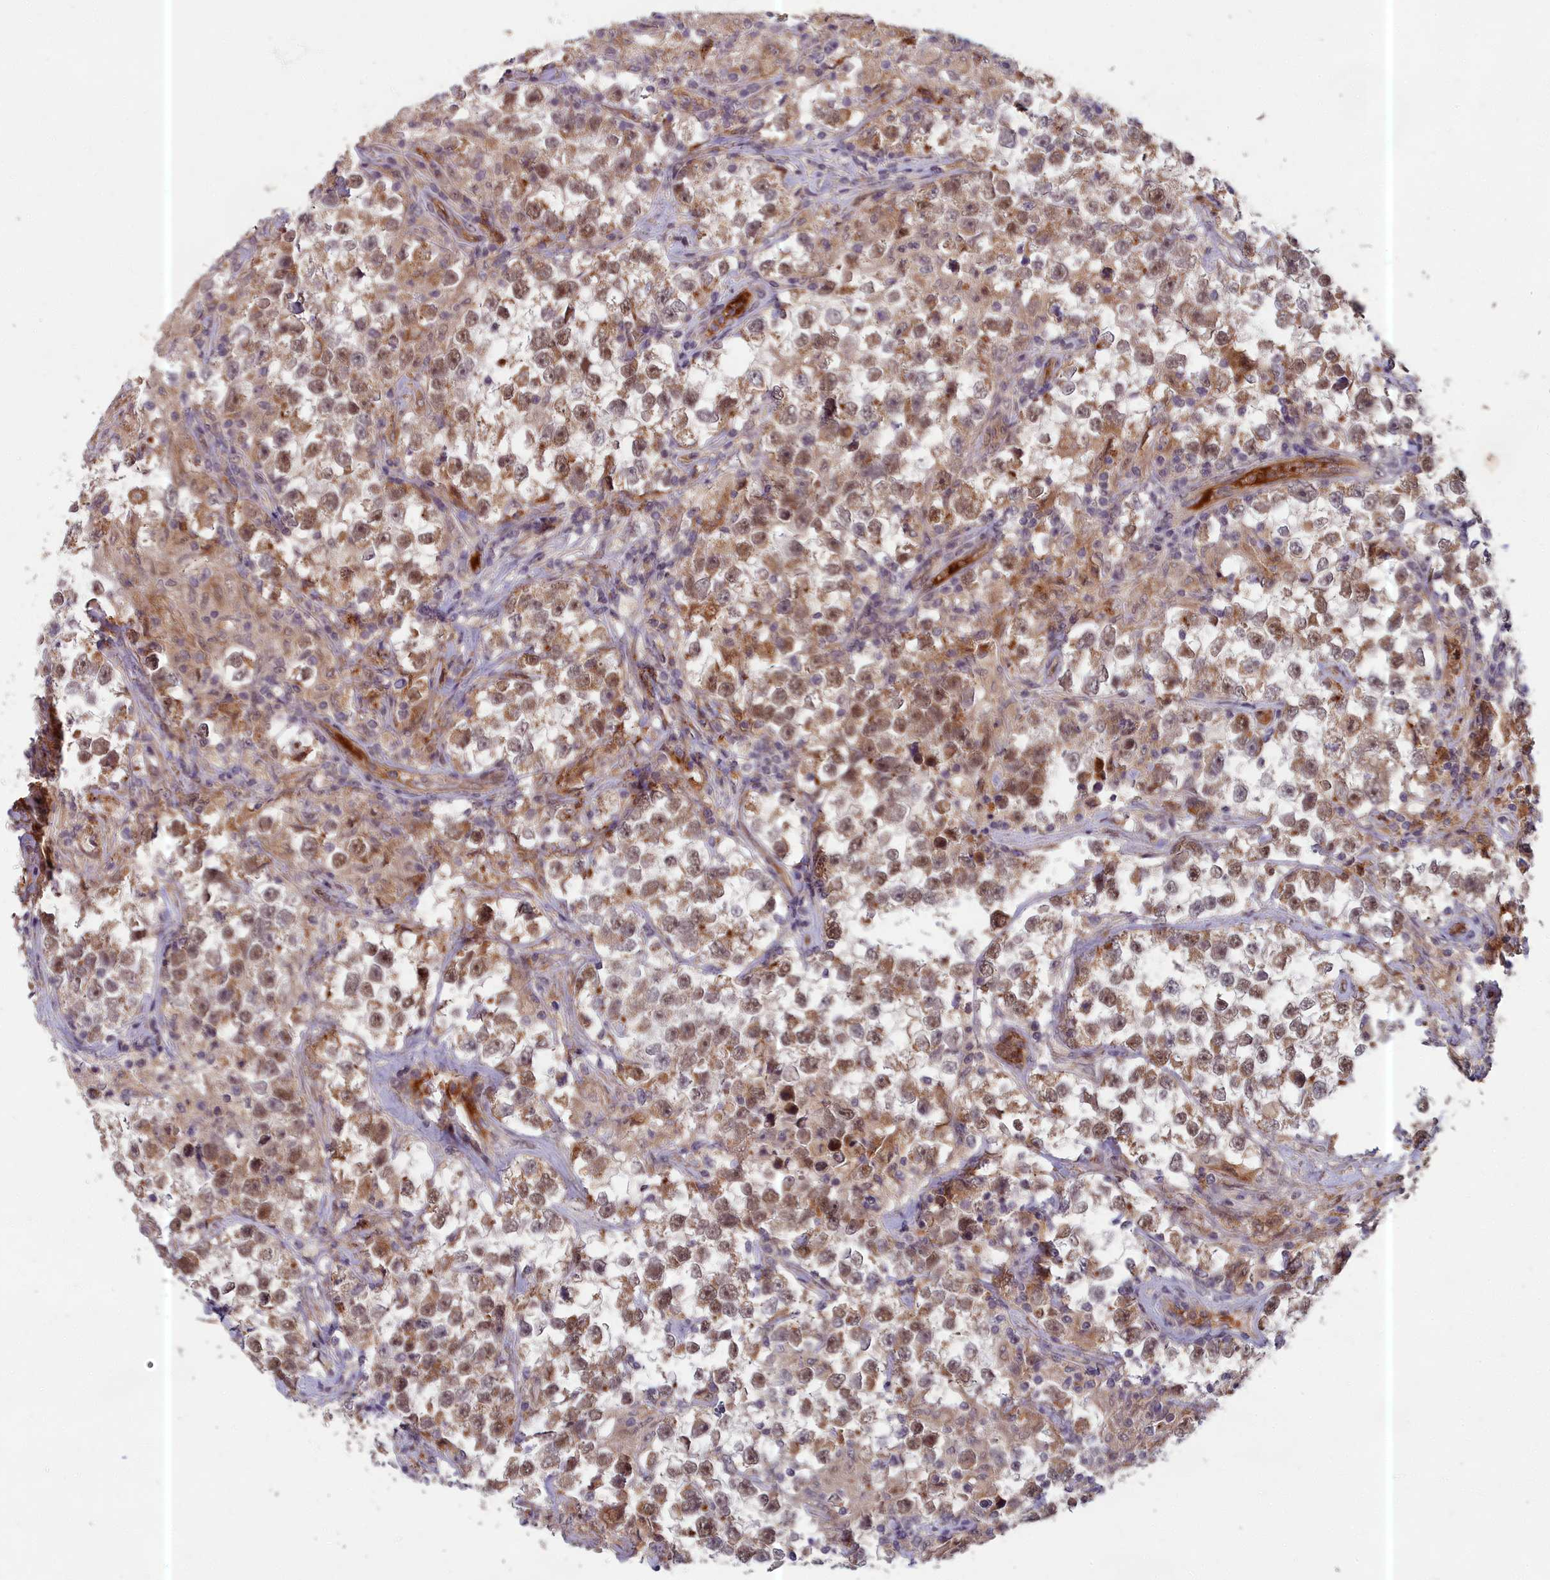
{"staining": {"intensity": "moderate", "quantity": ">75%", "location": "cytoplasmic/membranous,nuclear"}, "tissue": "testis cancer", "cell_type": "Tumor cells", "image_type": "cancer", "snomed": [{"axis": "morphology", "description": "Seminoma, NOS"}, {"axis": "topography", "description": "Testis"}], "caption": "High-power microscopy captured an immunohistochemistry (IHC) image of testis cancer (seminoma), revealing moderate cytoplasmic/membranous and nuclear positivity in about >75% of tumor cells.", "gene": "EARS2", "patient": {"sex": "male", "age": 46}}